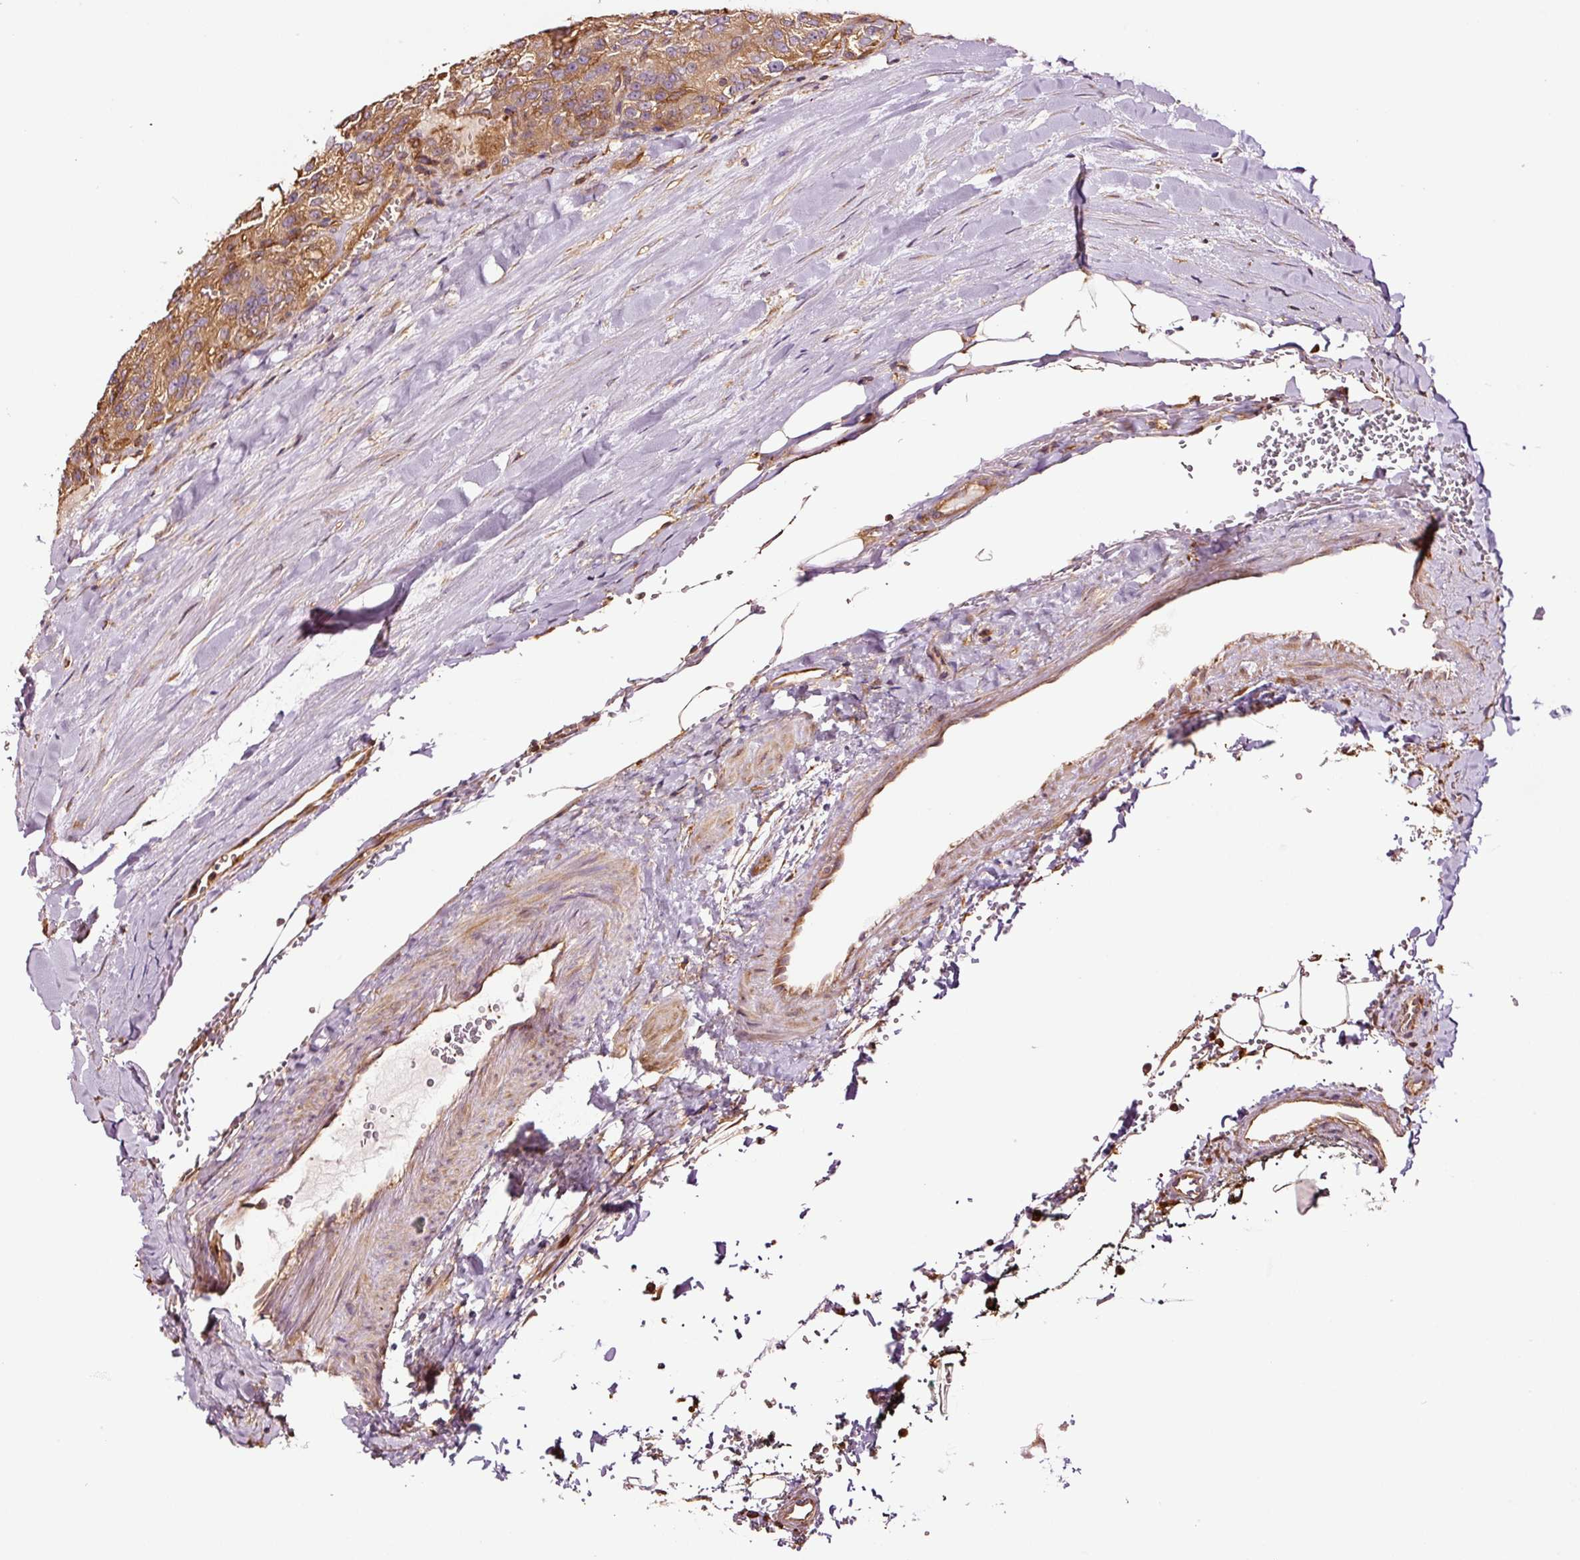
{"staining": {"intensity": "moderate", "quantity": ">75%", "location": "cytoplasmic/membranous"}, "tissue": "renal cancer", "cell_type": "Tumor cells", "image_type": "cancer", "snomed": [{"axis": "morphology", "description": "Adenocarcinoma, NOS"}, {"axis": "topography", "description": "Kidney"}], "caption": "Renal cancer stained with a brown dye exhibits moderate cytoplasmic/membranous positive expression in about >75% of tumor cells.", "gene": "METAP1", "patient": {"sex": "female", "age": 63}}